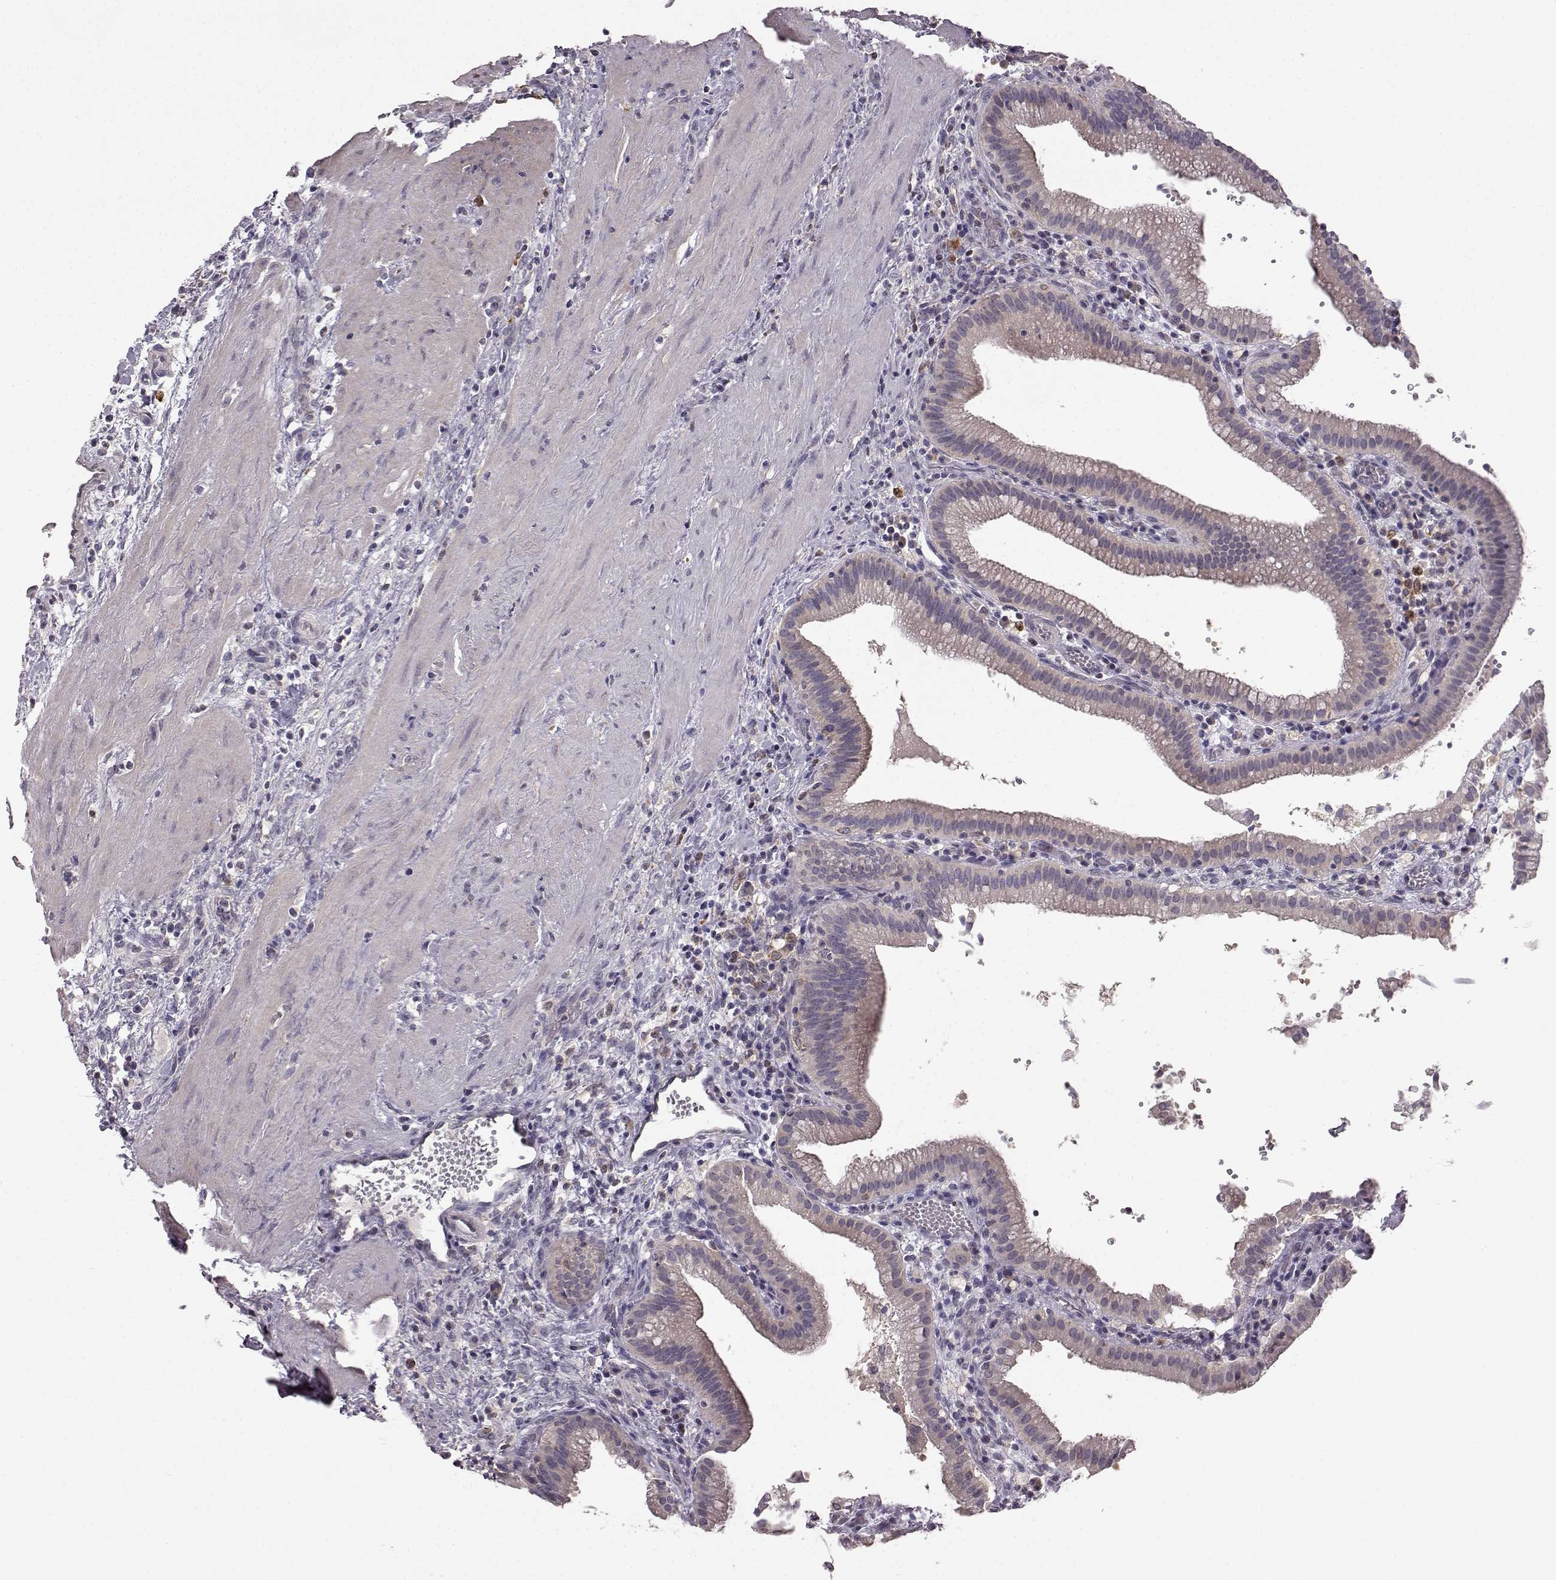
{"staining": {"intensity": "negative", "quantity": "none", "location": "none"}, "tissue": "gallbladder", "cell_type": "Glandular cells", "image_type": "normal", "snomed": [{"axis": "morphology", "description": "Normal tissue, NOS"}, {"axis": "topography", "description": "Gallbladder"}], "caption": "IHC image of normal human gallbladder stained for a protein (brown), which exhibits no expression in glandular cells.", "gene": "SPAG17", "patient": {"sex": "male", "age": 42}}